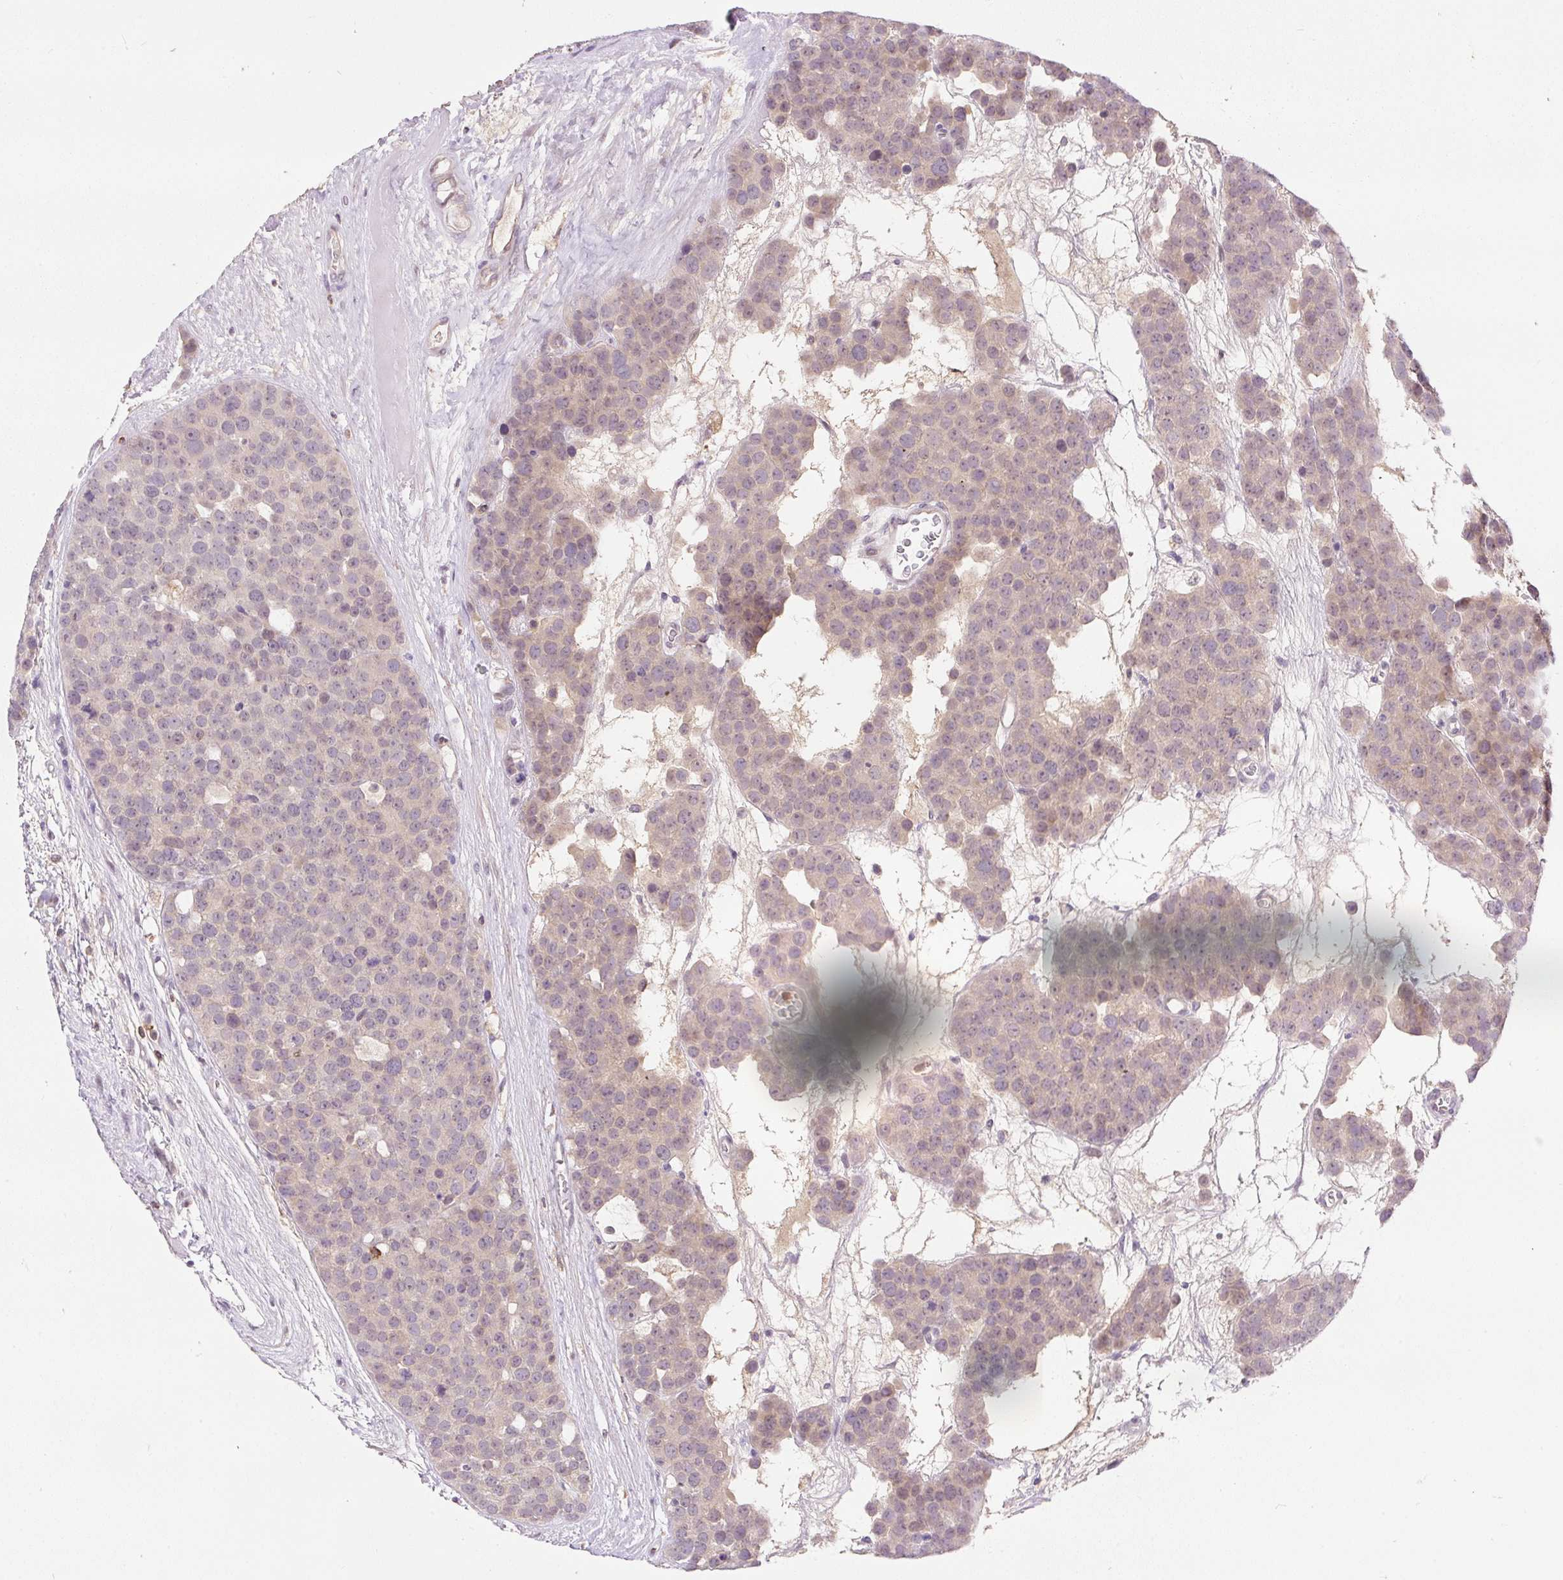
{"staining": {"intensity": "weak", "quantity": ">75%", "location": "cytoplasmic/membranous"}, "tissue": "testis cancer", "cell_type": "Tumor cells", "image_type": "cancer", "snomed": [{"axis": "morphology", "description": "Seminoma, NOS"}, {"axis": "topography", "description": "Testis"}], "caption": "Weak cytoplasmic/membranous expression for a protein is seen in approximately >75% of tumor cells of seminoma (testis) using immunohistochemistry (IHC).", "gene": "CARD11", "patient": {"sex": "male", "age": 71}}